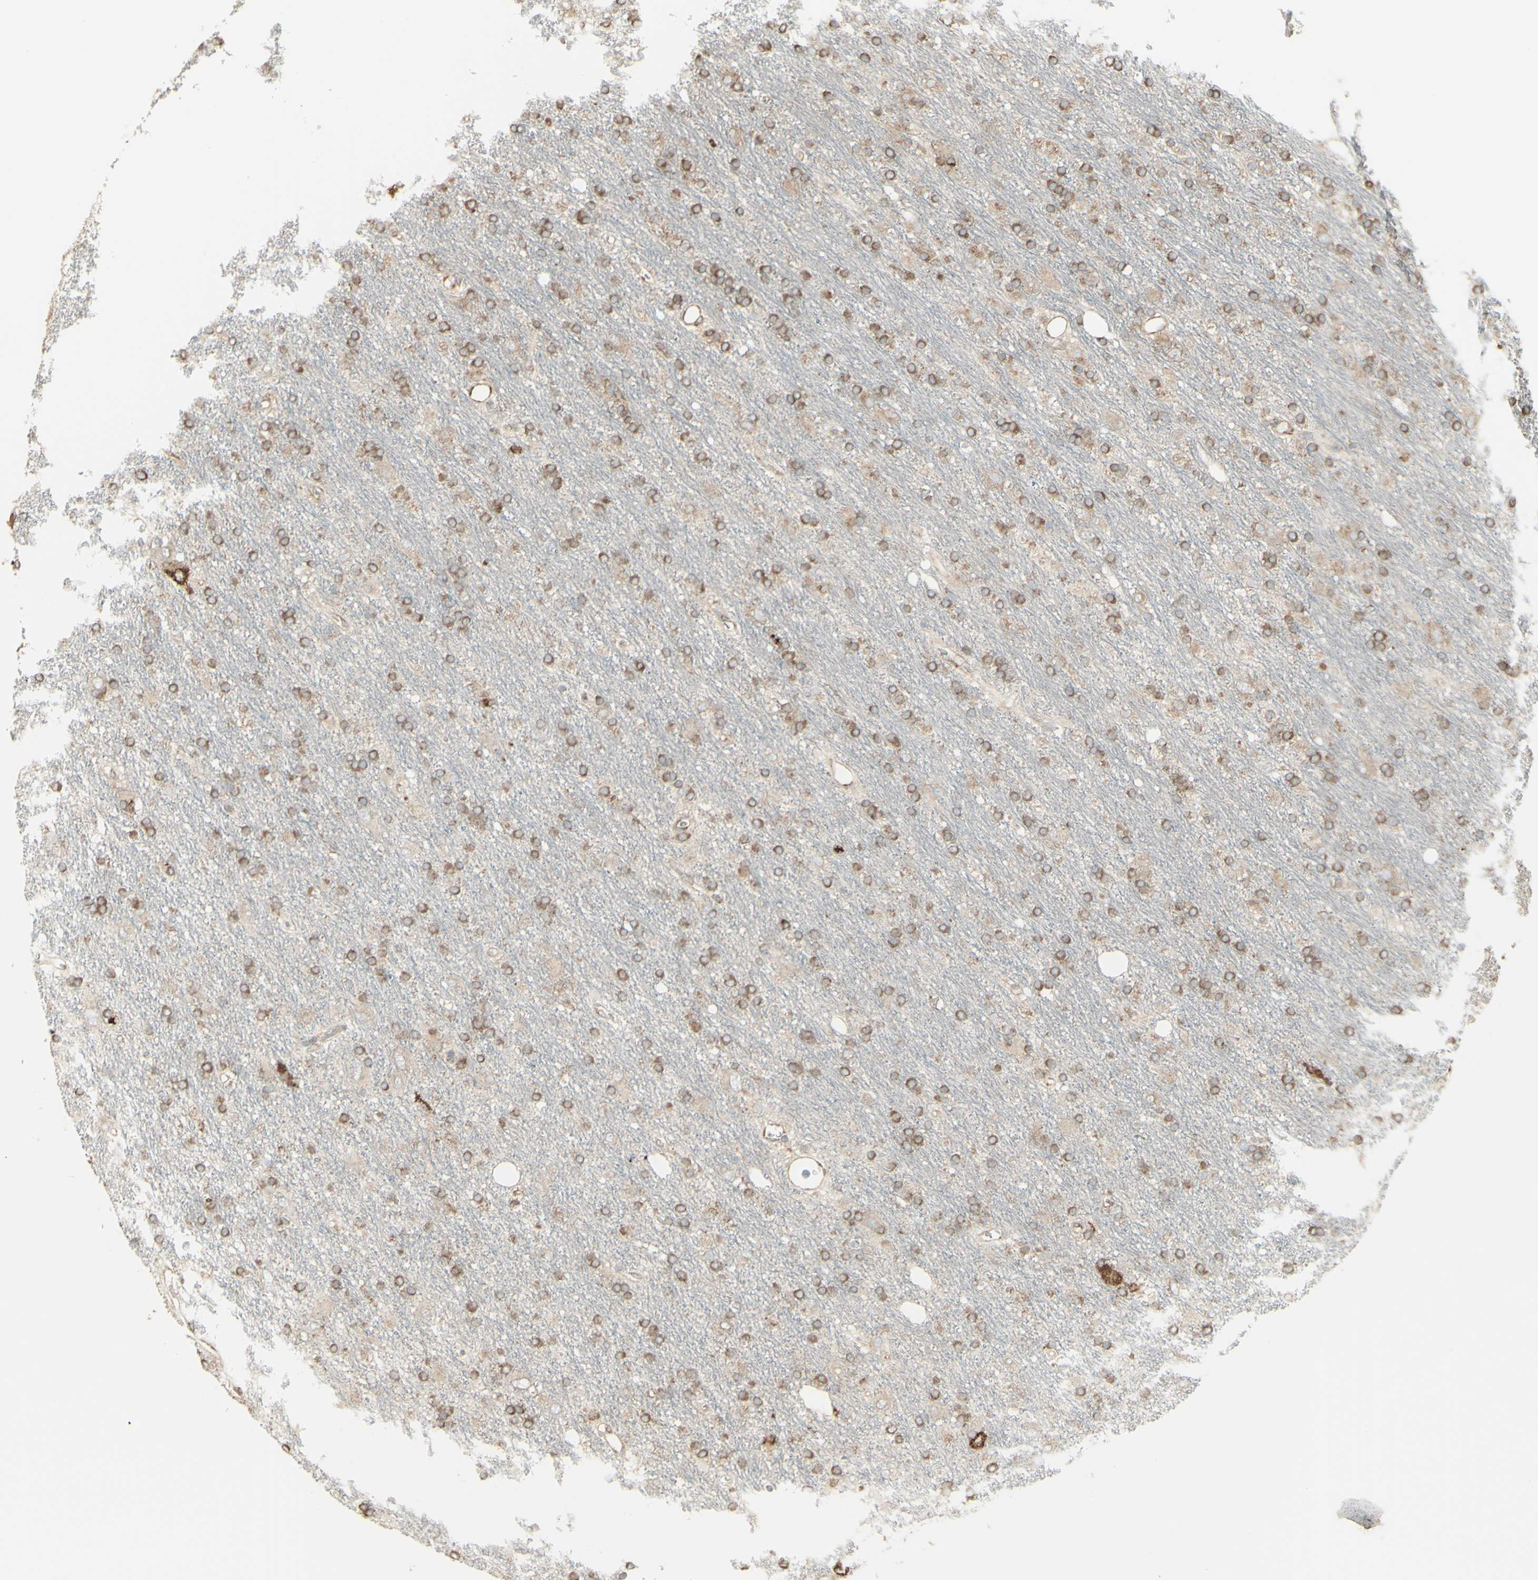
{"staining": {"intensity": "weak", "quantity": ">75%", "location": "cytoplasmic/membranous"}, "tissue": "glioma", "cell_type": "Tumor cells", "image_type": "cancer", "snomed": [{"axis": "morphology", "description": "Glioma, malignant, Low grade"}, {"axis": "topography", "description": "Brain"}], "caption": "Glioma tissue displays weak cytoplasmic/membranous staining in approximately >75% of tumor cells (Brightfield microscopy of DAB IHC at high magnification).", "gene": "EEF1B2", "patient": {"sex": "male", "age": 77}}